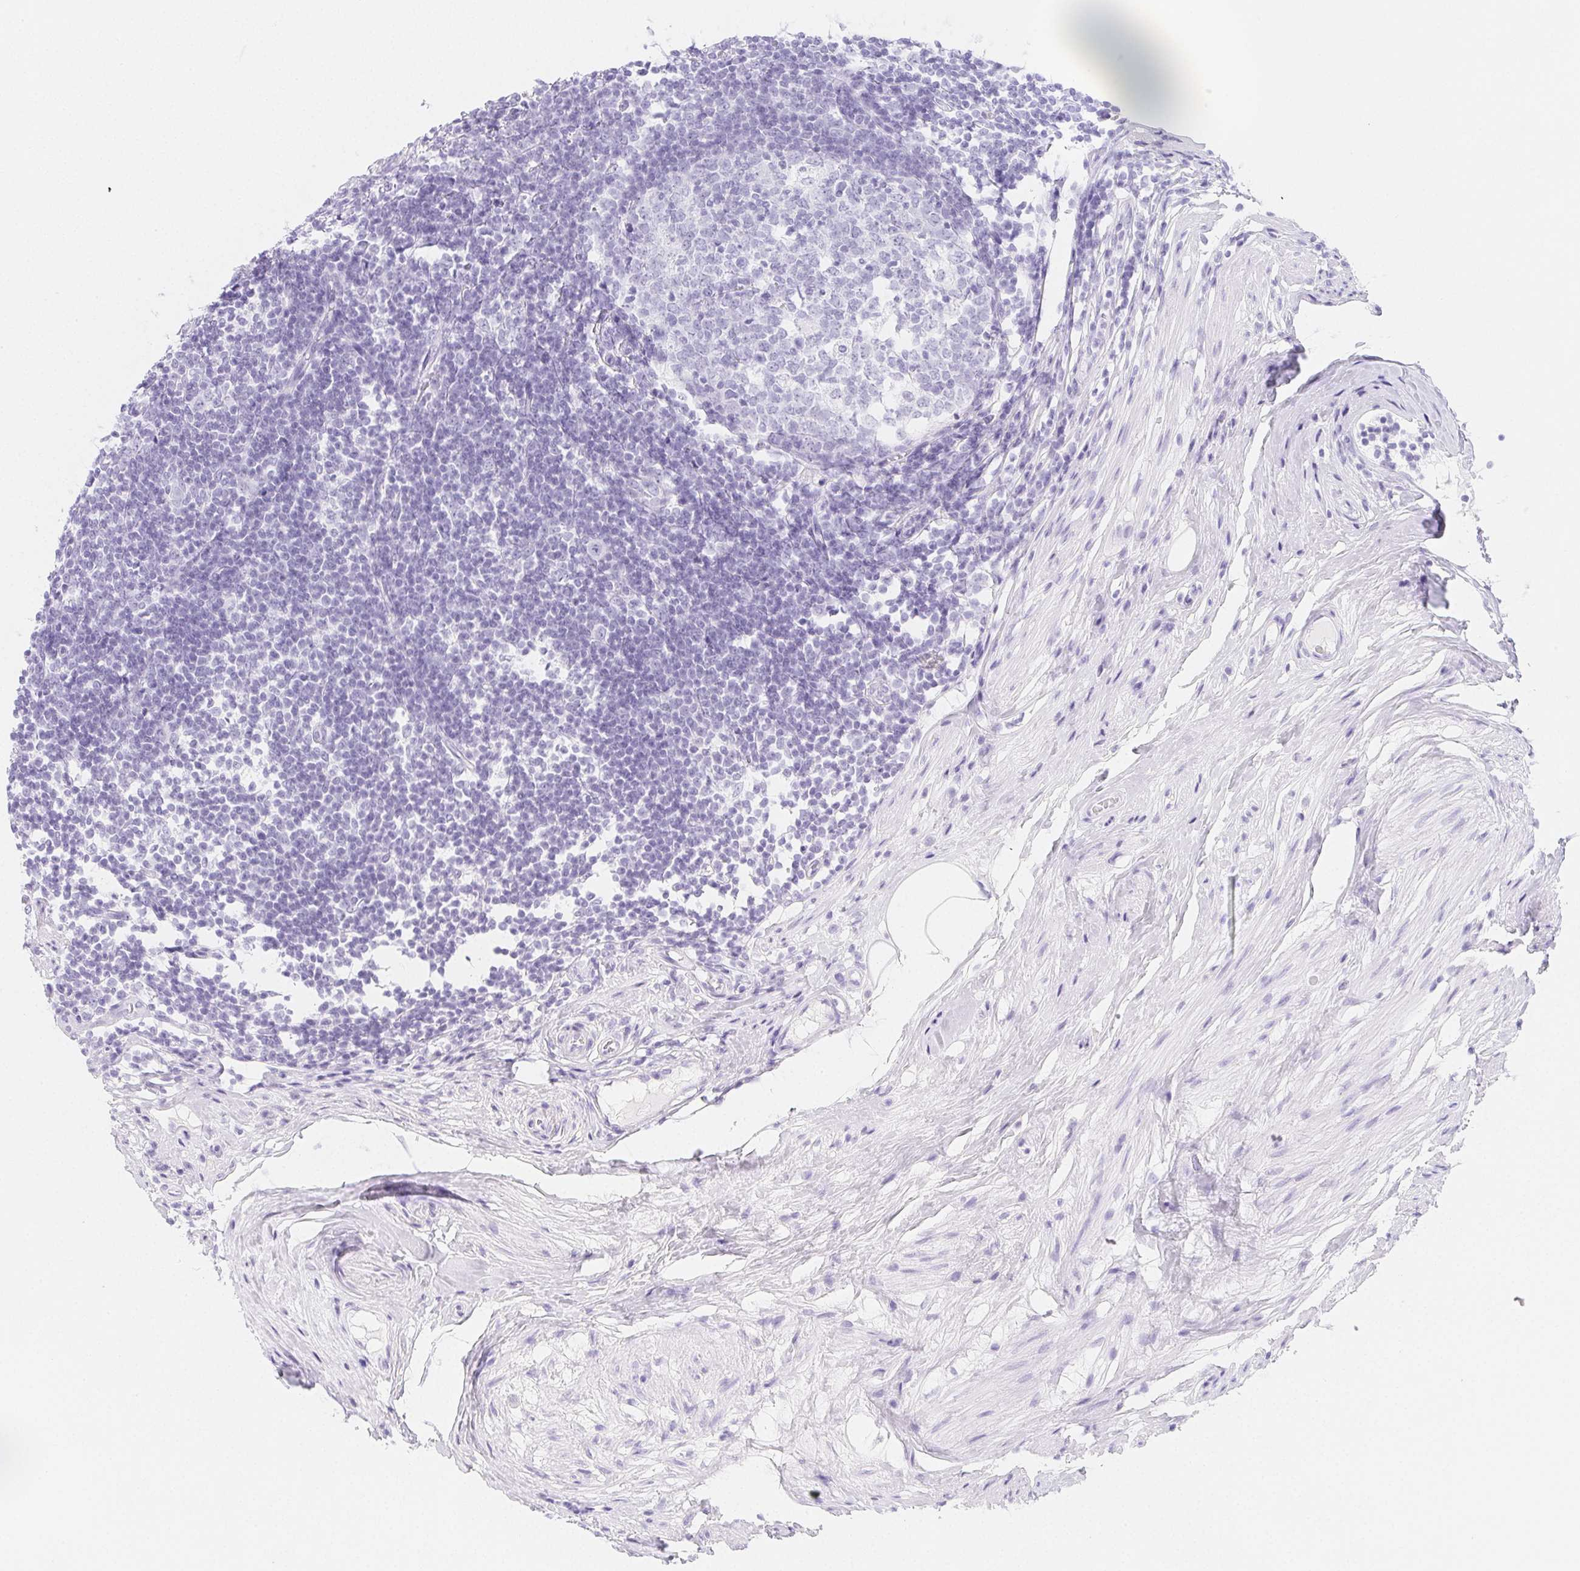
{"staining": {"intensity": "negative", "quantity": "none", "location": "none"}, "tissue": "appendix", "cell_type": "Glandular cells", "image_type": "normal", "snomed": [{"axis": "morphology", "description": "Normal tissue, NOS"}, {"axis": "topography", "description": "Appendix"}], "caption": "This photomicrograph is of unremarkable appendix stained with immunohistochemistry to label a protein in brown with the nuclei are counter-stained blue. There is no positivity in glandular cells.", "gene": "ZBBX", "patient": {"sex": "female", "age": 56}}